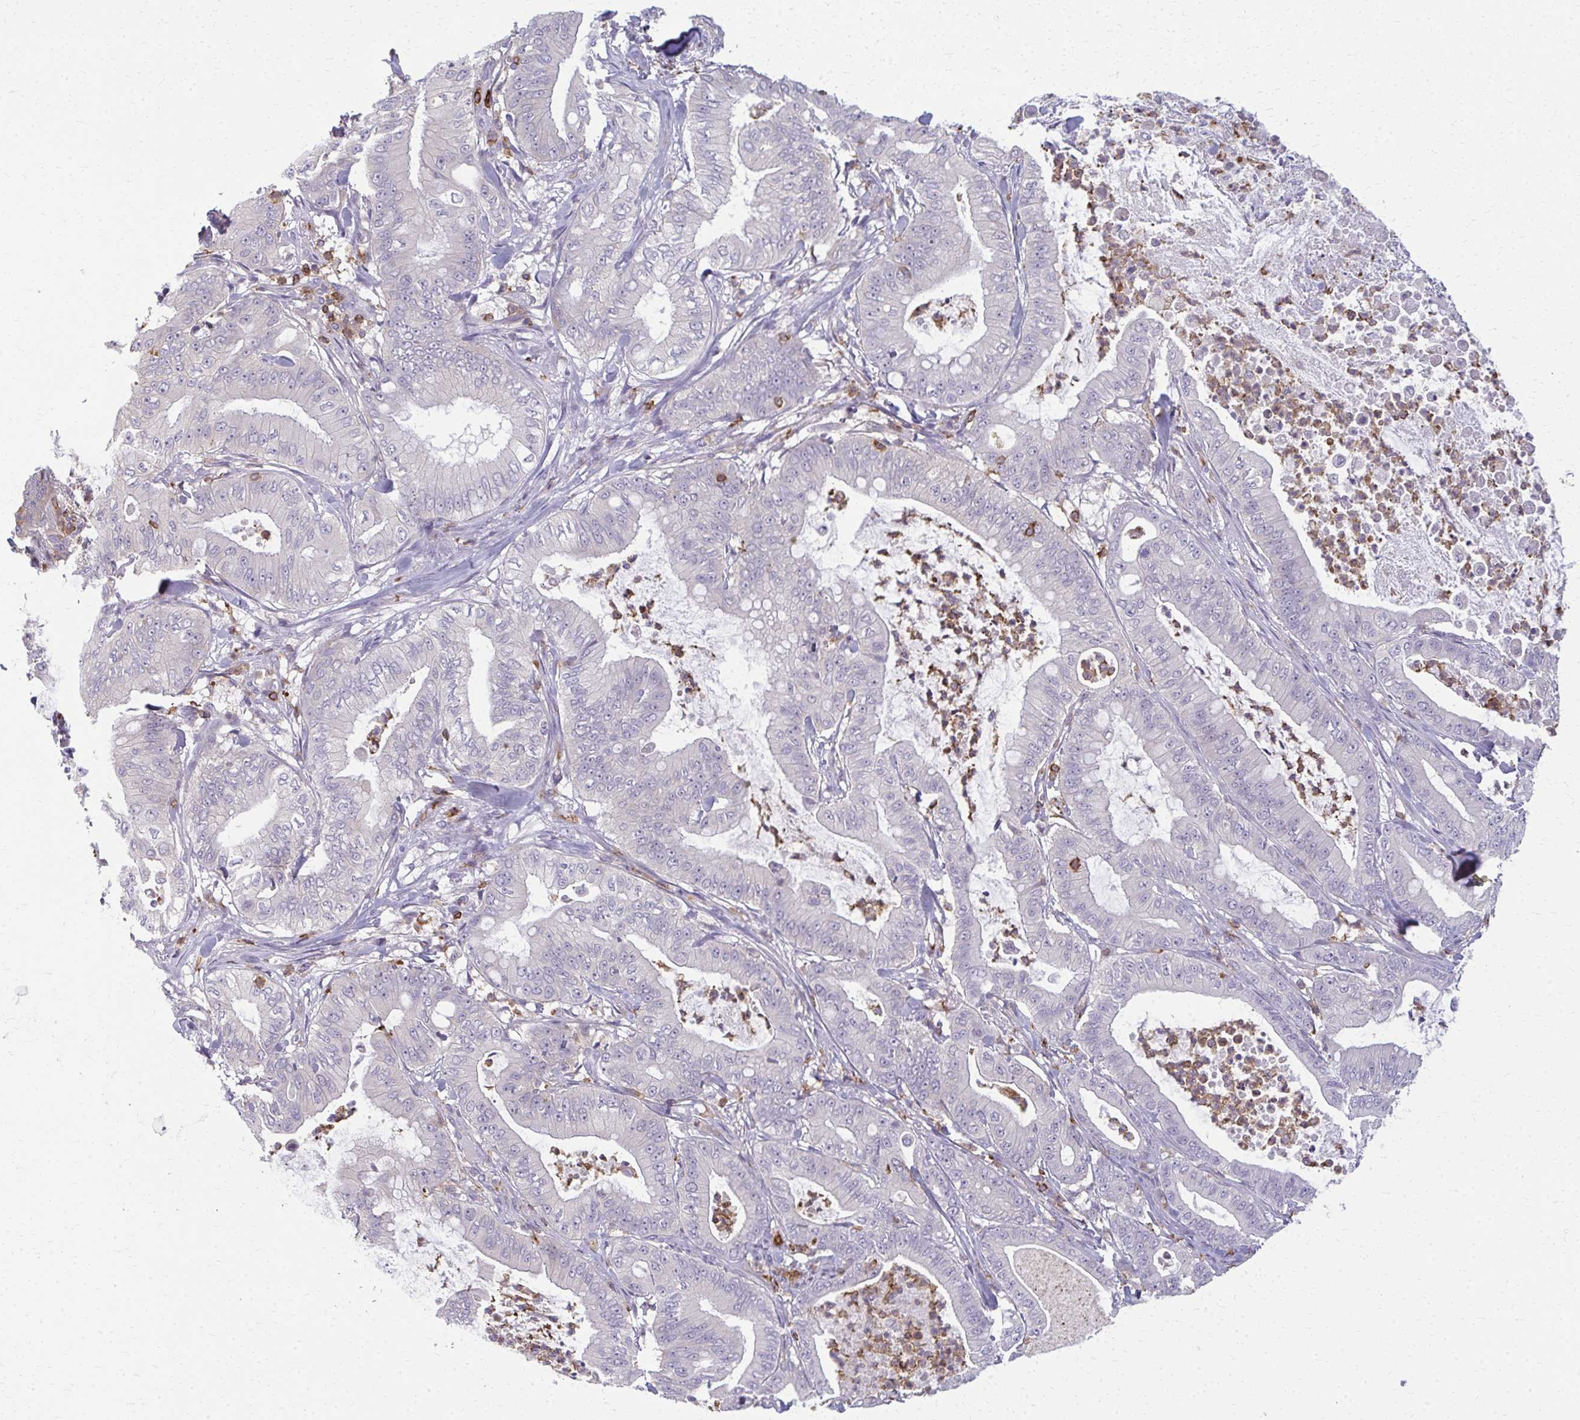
{"staining": {"intensity": "negative", "quantity": "none", "location": "none"}, "tissue": "pancreatic cancer", "cell_type": "Tumor cells", "image_type": "cancer", "snomed": [{"axis": "morphology", "description": "Adenocarcinoma, NOS"}, {"axis": "topography", "description": "Pancreas"}], "caption": "Immunohistochemical staining of human adenocarcinoma (pancreatic) displays no significant positivity in tumor cells.", "gene": "AP5M1", "patient": {"sex": "male", "age": 71}}